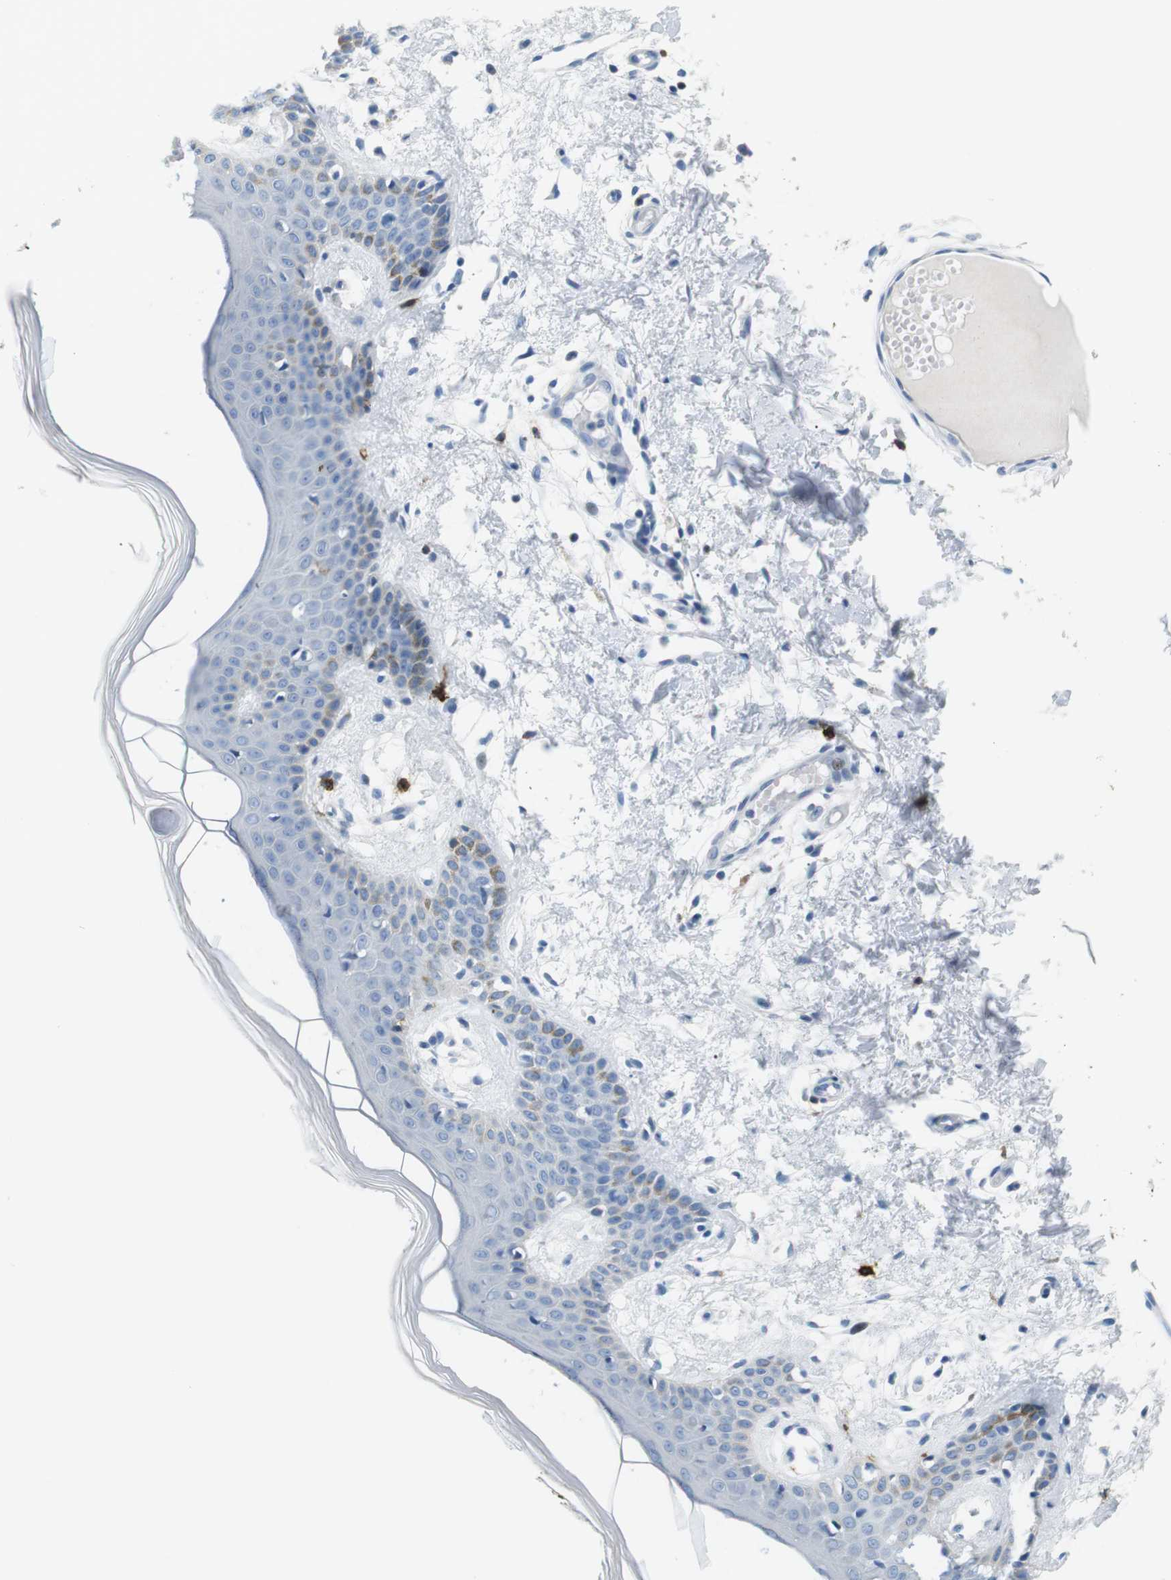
{"staining": {"intensity": "negative", "quantity": "none", "location": "none"}, "tissue": "skin", "cell_type": "Fibroblasts", "image_type": "normal", "snomed": [{"axis": "morphology", "description": "Normal tissue, NOS"}, {"axis": "topography", "description": "Skin"}], "caption": "A histopathology image of skin stained for a protein shows no brown staining in fibroblasts. (Stains: DAB (3,3'-diaminobenzidine) immunohistochemistry (IHC) with hematoxylin counter stain, Microscopy: brightfield microscopy at high magnification).", "gene": "TNFRSF4", "patient": {"sex": "male", "age": 53}}